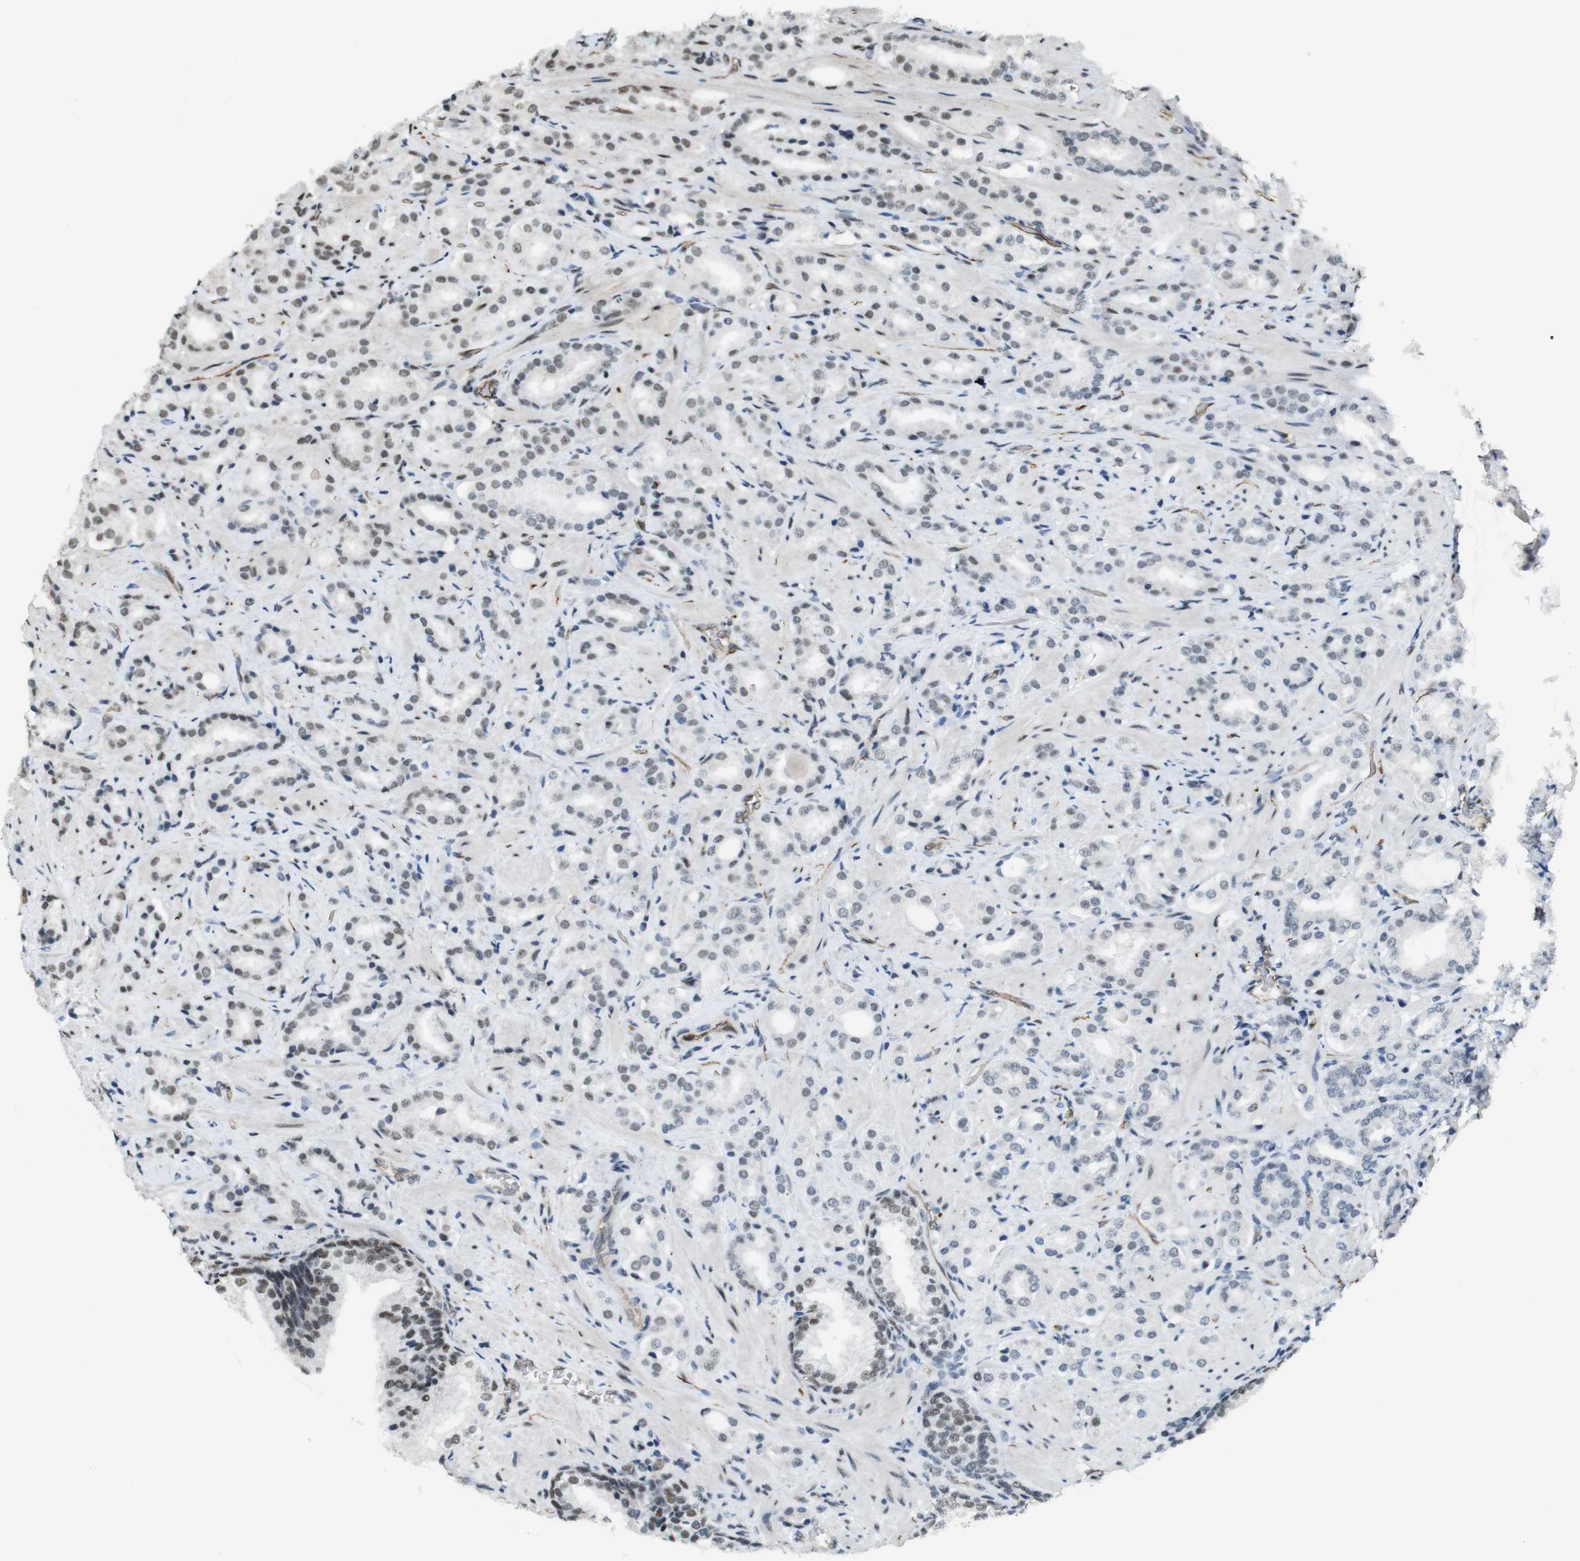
{"staining": {"intensity": "weak", "quantity": "<25%", "location": "nuclear"}, "tissue": "prostate cancer", "cell_type": "Tumor cells", "image_type": "cancer", "snomed": [{"axis": "morphology", "description": "Adenocarcinoma, High grade"}, {"axis": "topography", "description": "Prostate"}], "caption": "IHC image of human prostate cancer (high-grade adenocarcinoma) stained for a protein (brown), which shows no expression in tumor cells.", "gene": "CSNK2B", "patient": {"sex": "male", "age": 64}}